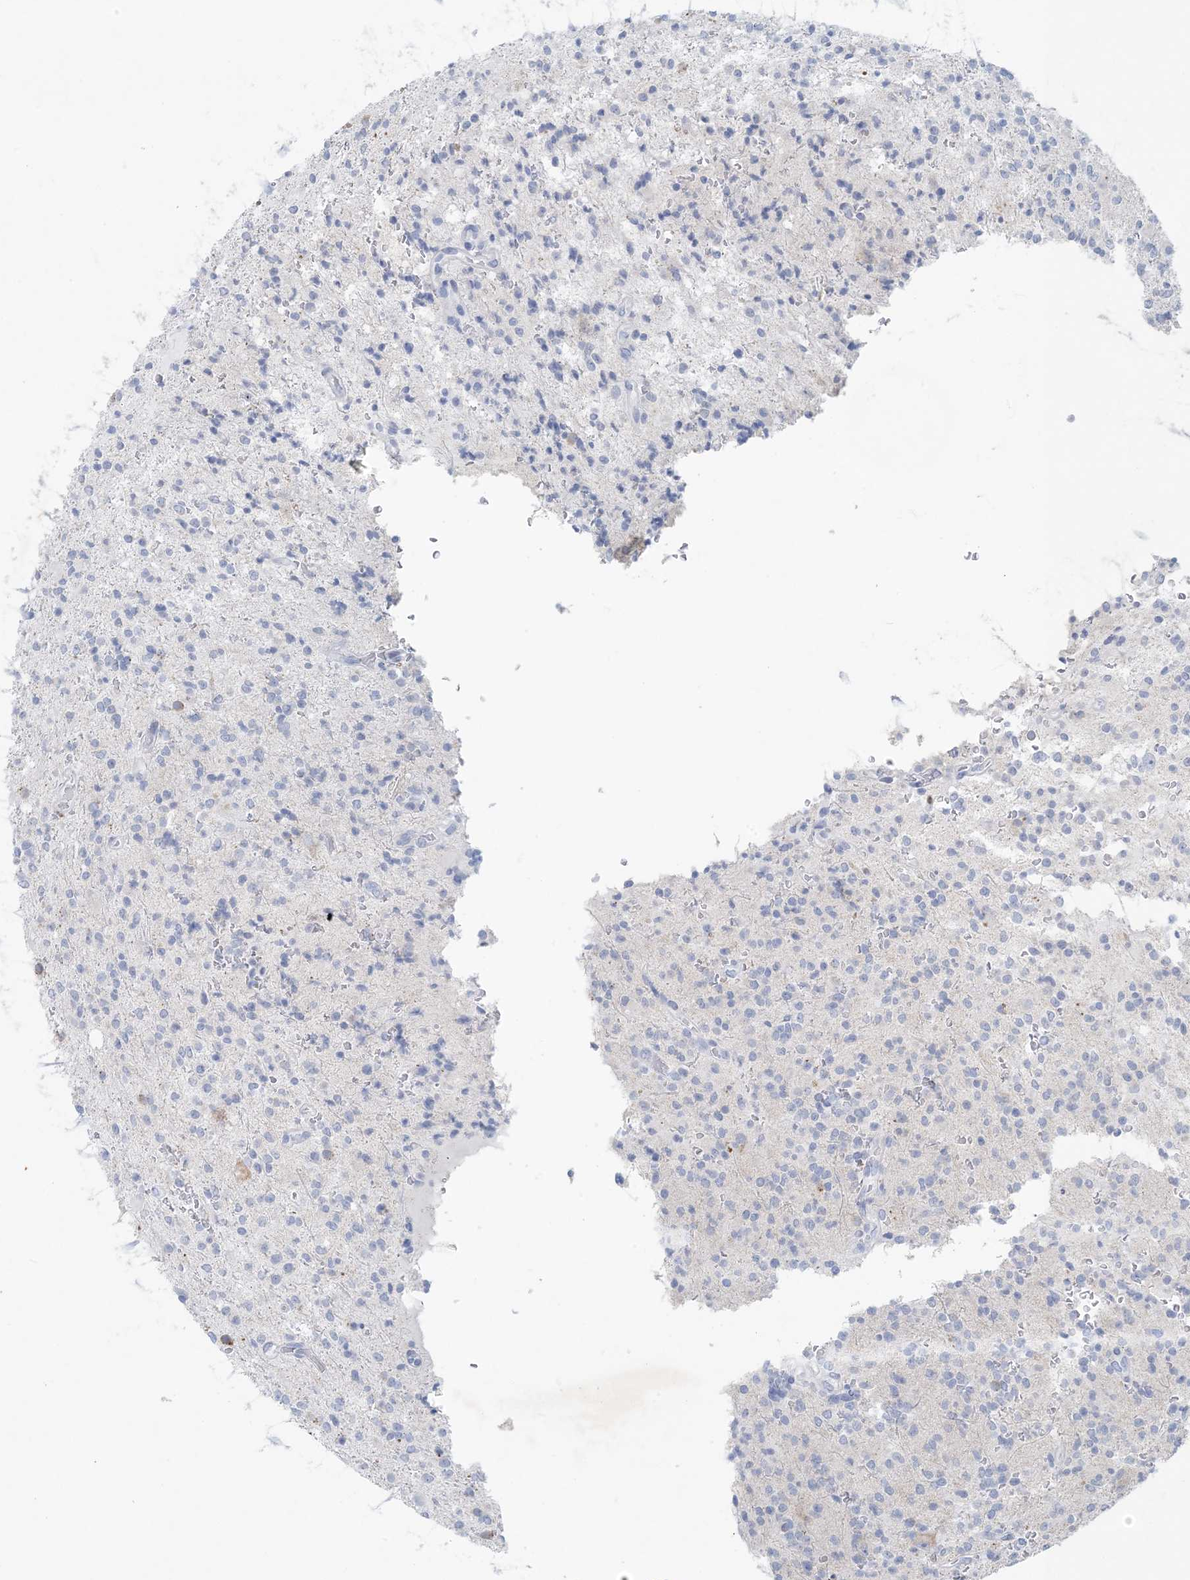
{"staining": {"intensity": "negative", "quantity": "none", "location": "none"}, "tissue": "glioma", "cell_type": "Tumor cells", "image_type": "cancer", "snomed": [{"axis": "morphology", "description": "Glioma, malignant, High grade"}, {"axis": "topography", "description": "Brain"}], "caption": "DAB (3,3'-diaminobenzidine) immunohistochemical staining of human glioma exhibits no significant staining in tumor cells.", "gene": "GABRG1", "patient": {"sex": "male", "age": 34}}